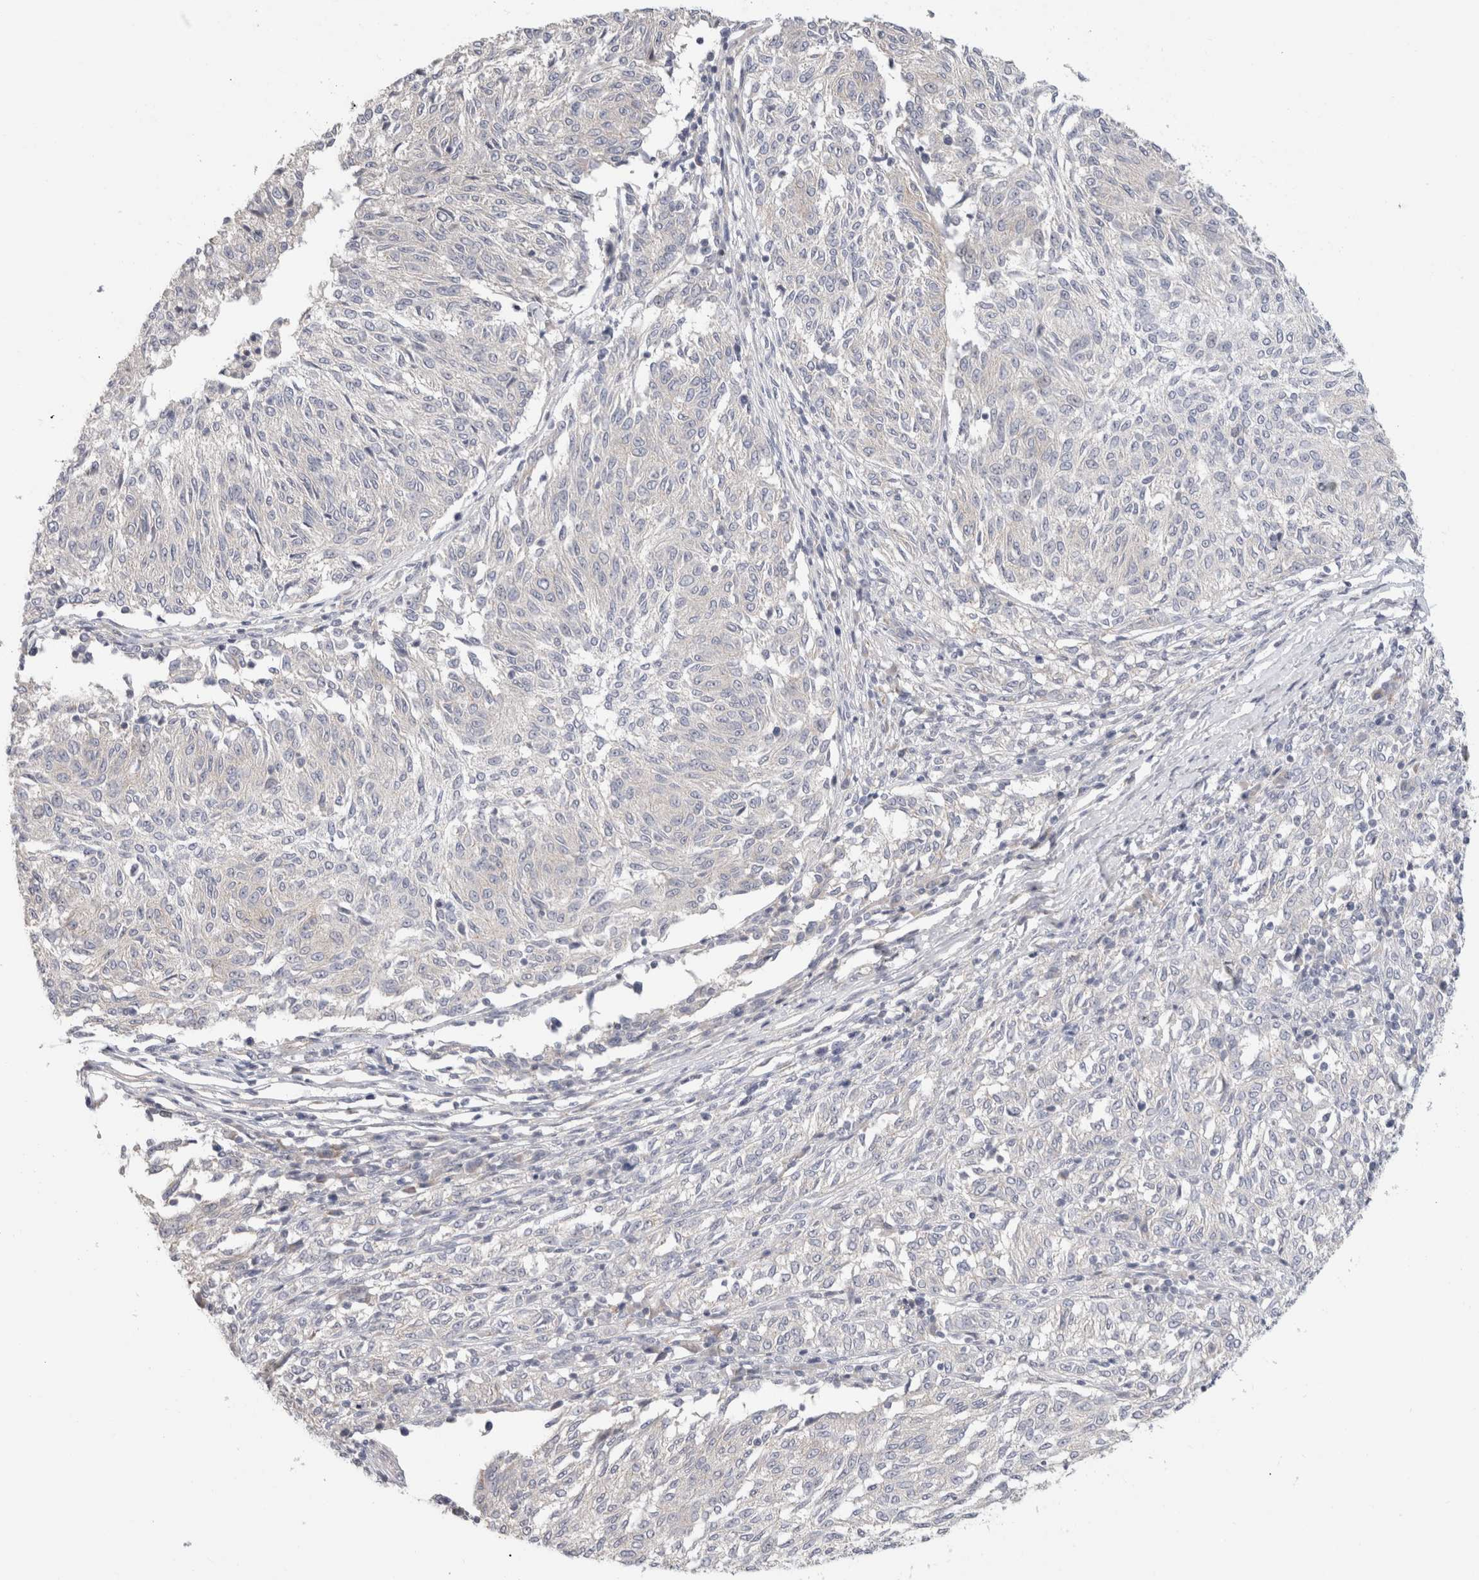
{"staining": {"intensity": "negative", "quantity": "none", "location": "none"}, "tissue": "melanoma", "cell_type": "Tumor cells", "image_type": "cancer", "snomed": [{"axis": "morphology", "description": "Malignant melanoma, NOS"}, {"axis": "topography", "description": "Skin"}], "caption": "The image demonstrates no significant positivity in tumor cells of malignant melanoma.", "gene": "AFP", "patient": {"sex": "female", "age": 72}}